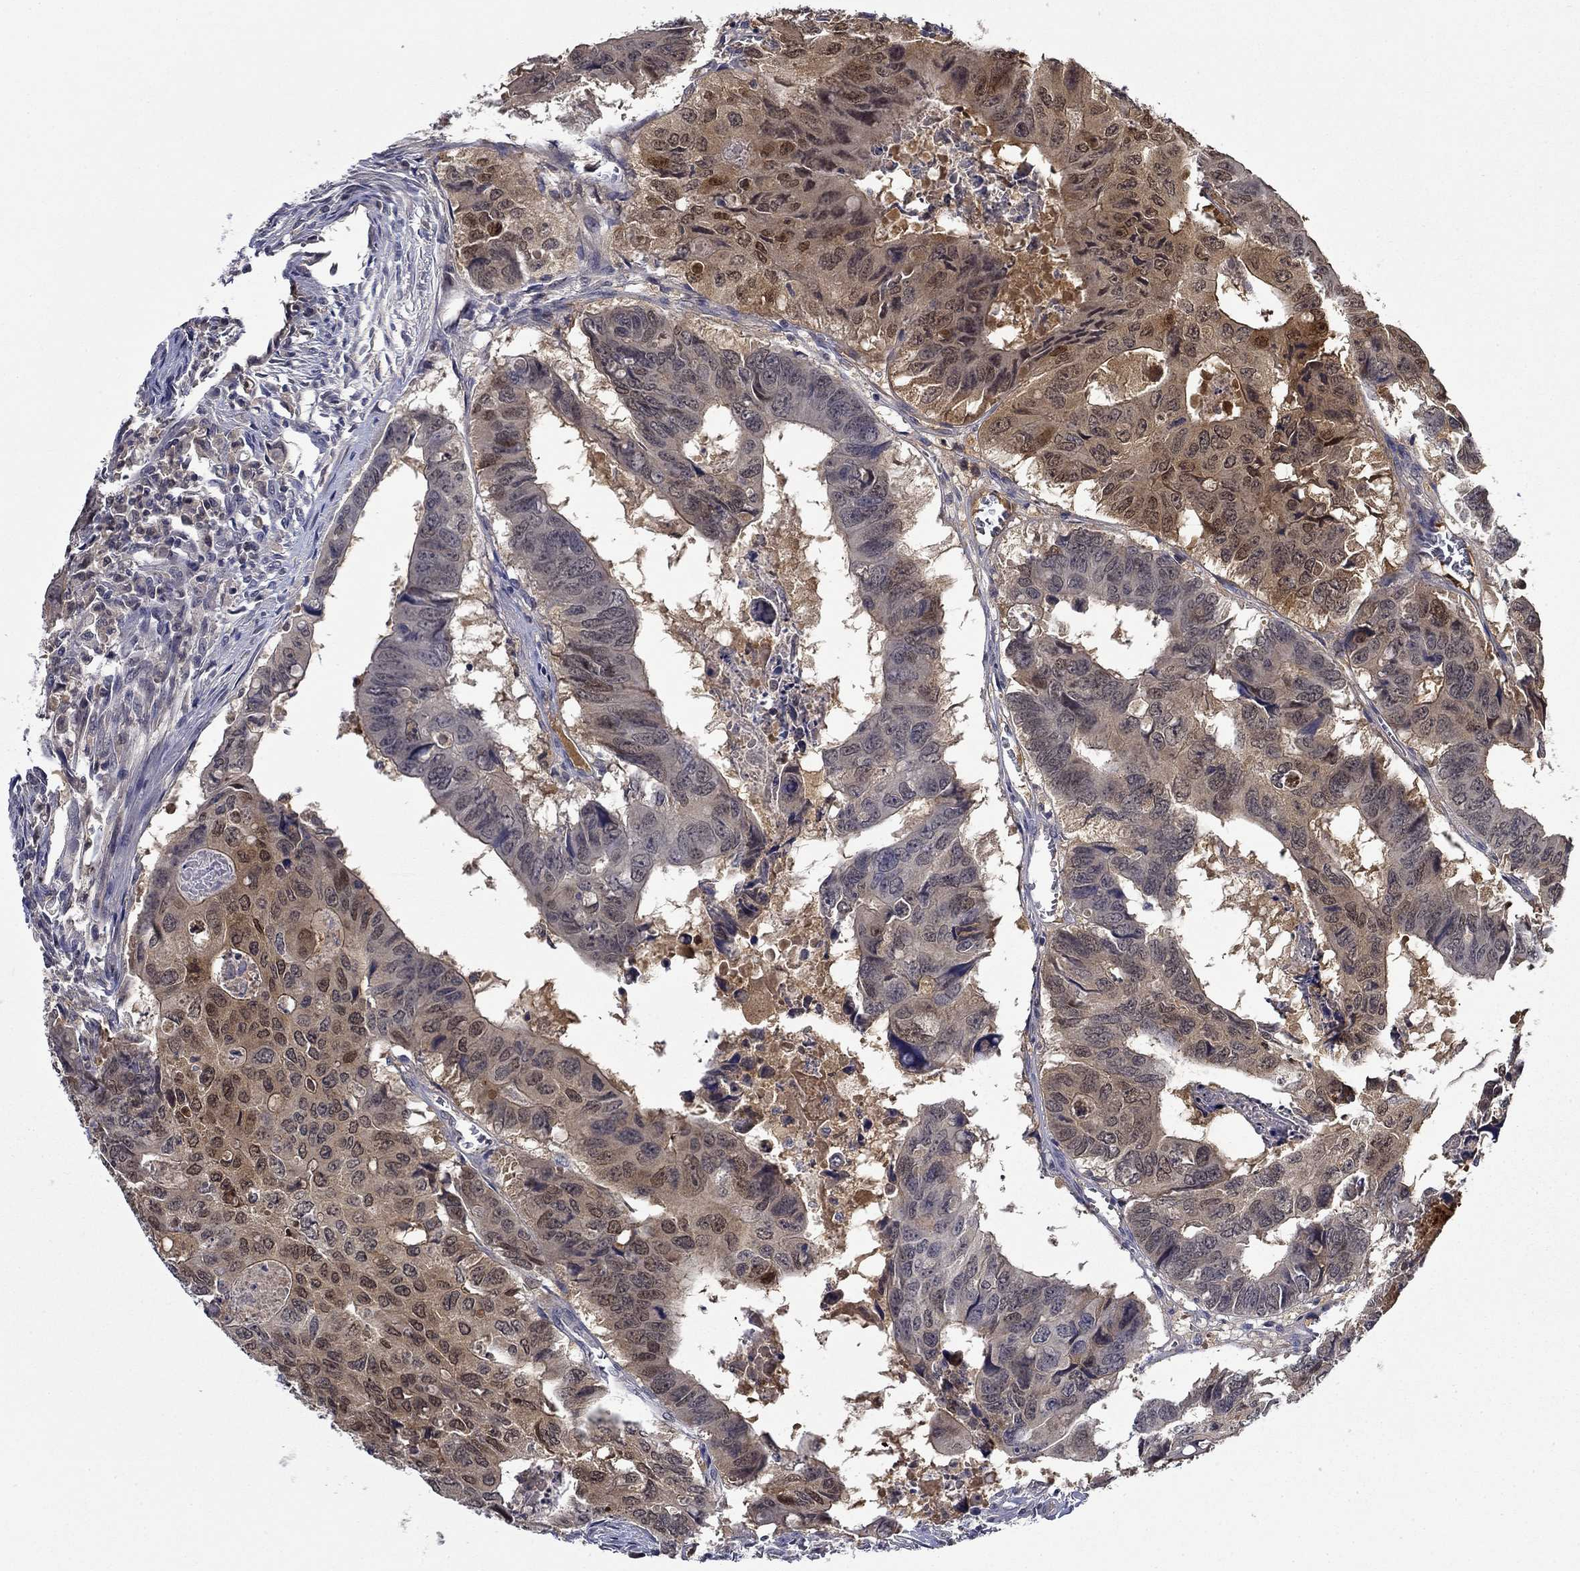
{"staining": {"intensity": "moderate", "quantity": "<25%", "location": "cytoplasmic/membranous,nuclear"}, "tissue": "colorectal cancer", "cell_type": "Tumor cells", "image_type": "cancer", "snomed": [{"axis": "morphology", "description": "Adenocarcinoma, NOS"}, {"axis": "topography", "description": "Colon"}], "caption": "An image of adenocarcinoma (colorectal) stained for a protein demonstrates moderate cytoplasmic/membranous and nuclear brown staining in tumor cells.", "gene": "DDTL", "patient": {"sex": "male", "age": 79}}